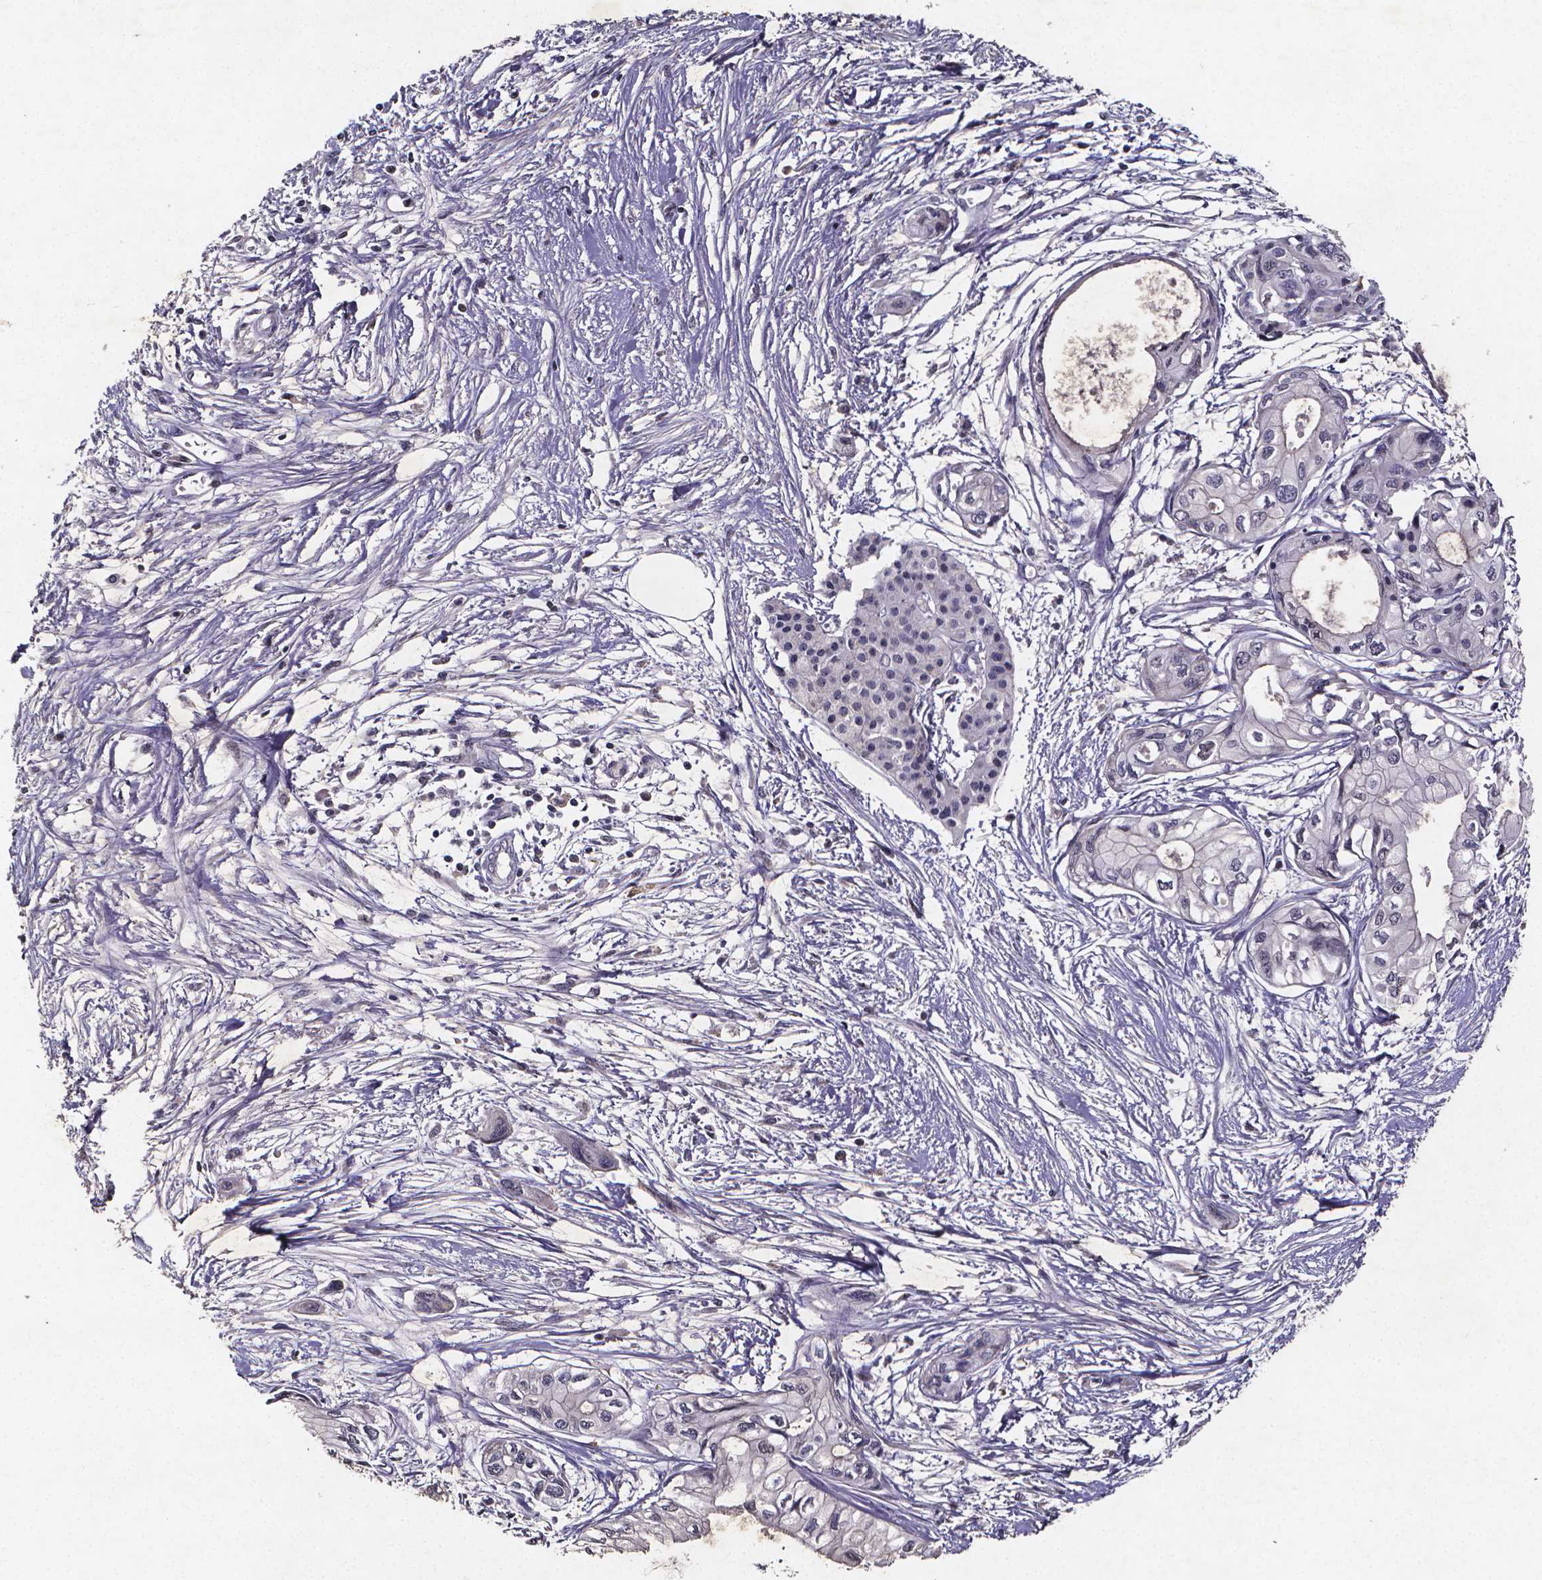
{"staining": {"intensity": "negative", "quantity": "none", "location": "none"}, "tissue": "pancreatic cancer", "cell_type": "Tumor cells", "image_type": "cancer", "snomed": [{"axis": "morphology", "description": "Adenocarcinoma, NOS"}, {"axis": "topography", "description": "Pancreas"}], "caption": "Human adenocarcinoma (pancreatic) stained for a protein using IHC demonstrates no expression in tumor cells.", "gene": "TP73", "patient": {"sex": "female", "age": 76}}